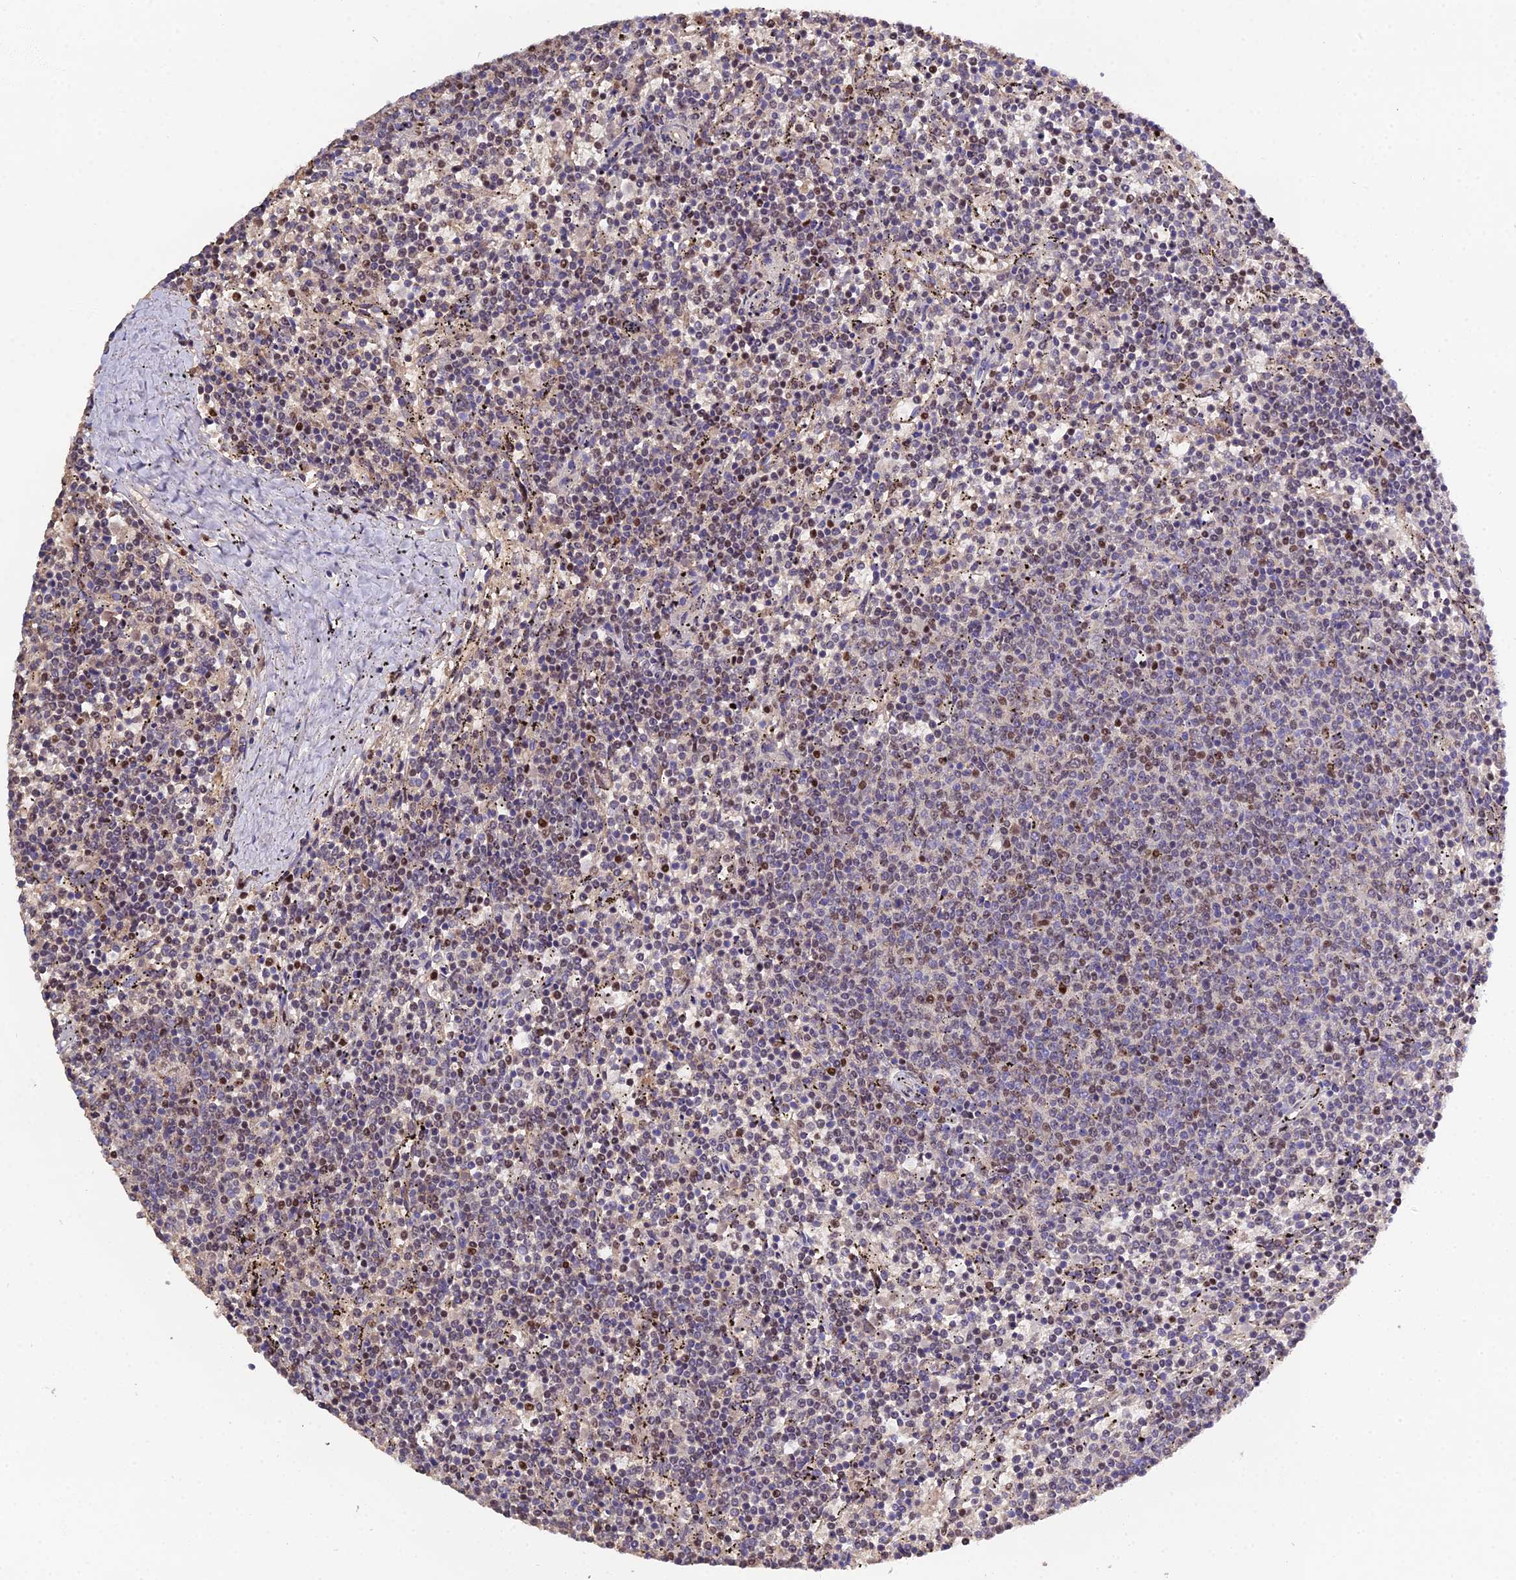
{"staining": {"intensity": "moderate", "quantity": "<25%", "location": "nuclear"}, "tissue": "lymphoma", "cell_type": "Tumor cells", "image_type": "cancer", "snomed": [{"axis": "morphology", "description": "Malignant lymphoma, non-Hodgkin's type, Low grade"}, {"axis": "topography", "description": "Spleen"}], "caption": "Moderate nuclear expression for a protein is appreciated in about <25% of tumor cells of lymphoma using immunohistochemistry.", "gene": "ARL2", "patient": {"sex": "female", "age": 50}}